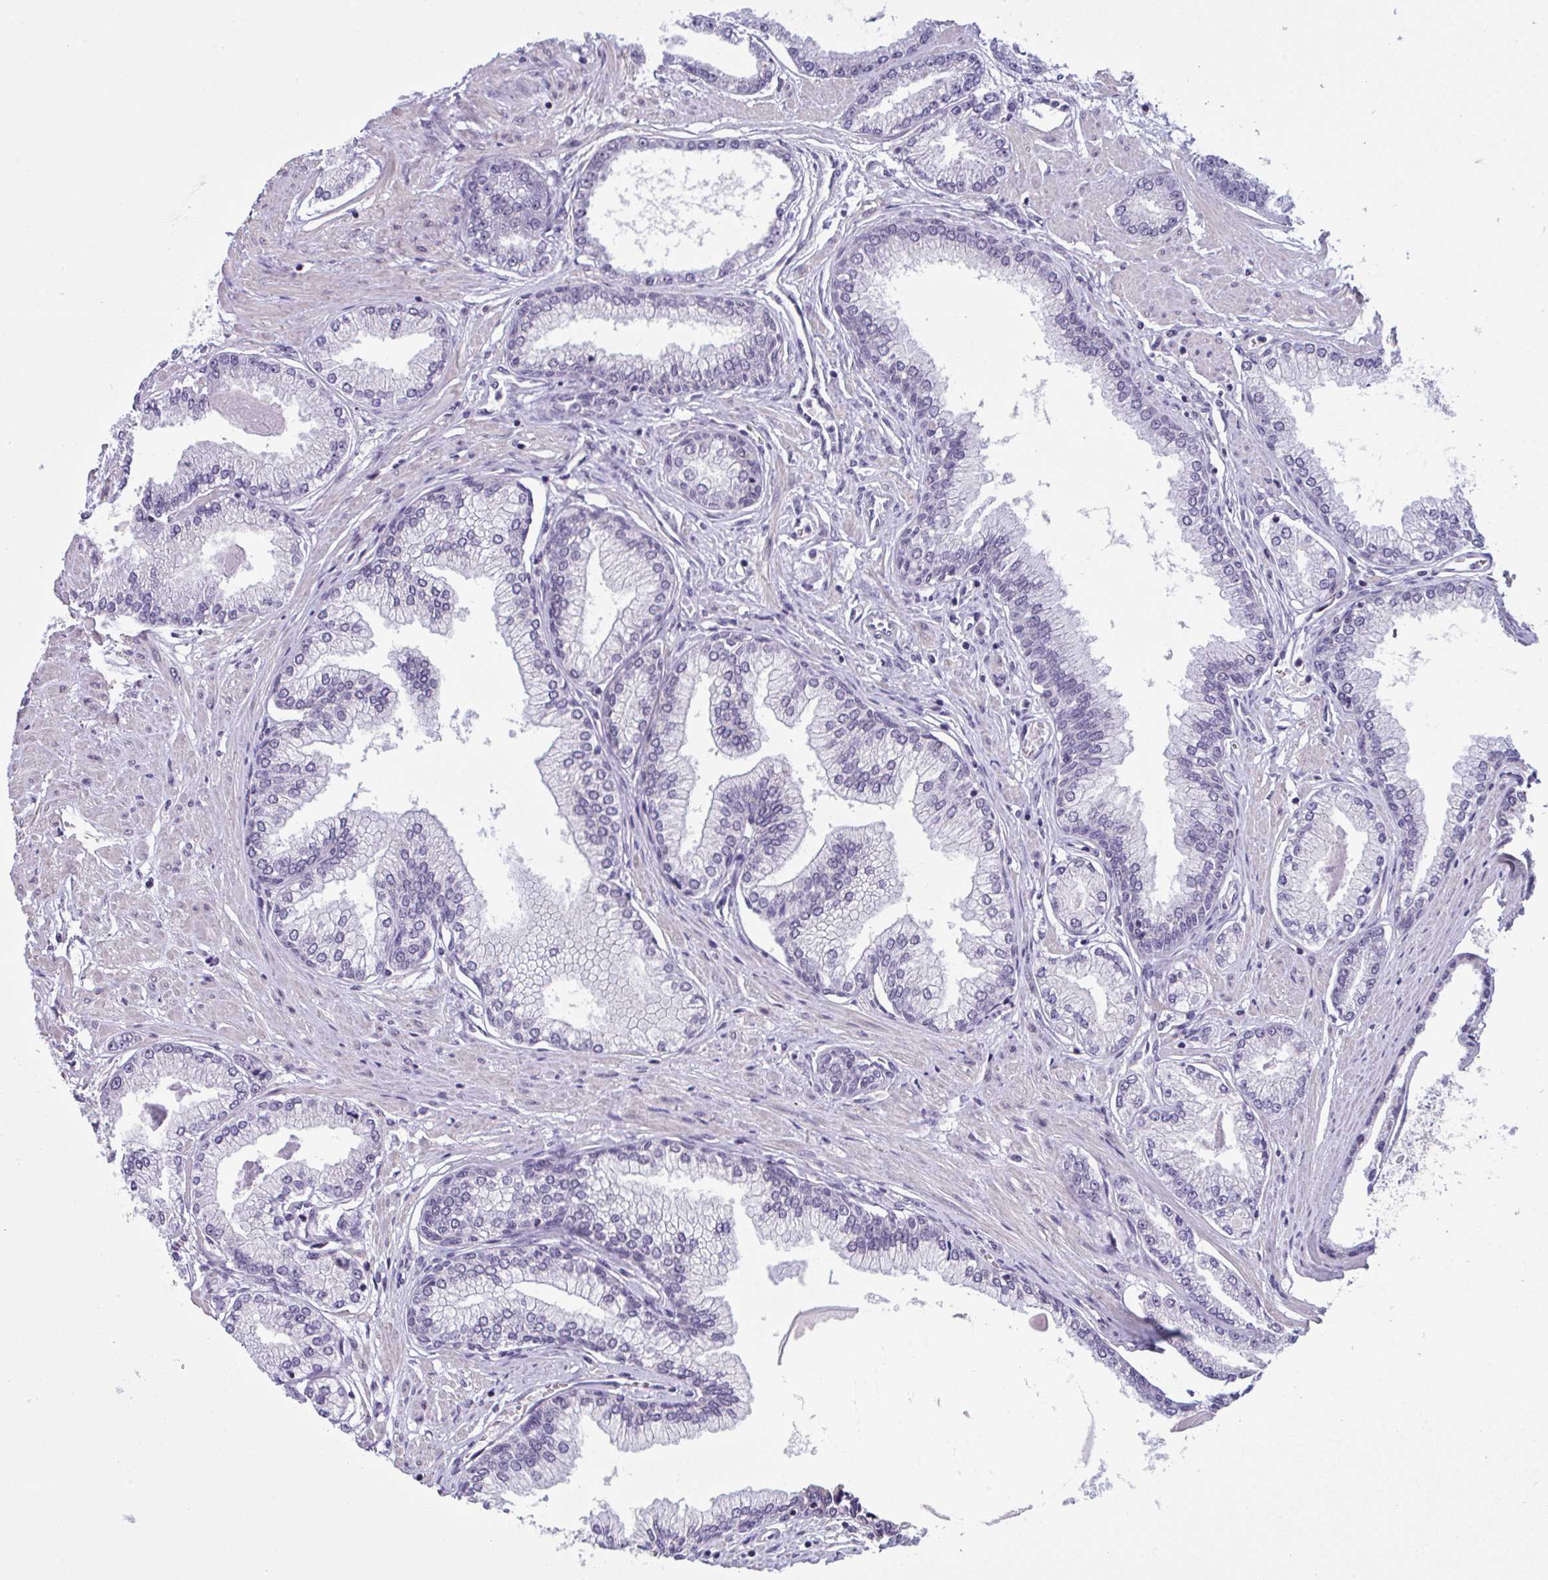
{"staining": {"intensity": "negative", "quantity": "none", "location": "none"}, "tissue": "prostate cancer", "cell_type": "Tumor cells", "image_type": "cancer", "snomed": [{"axis": "morphology", "description": "Adenocarcinoma, Low grade"}, {"axis": "topography", "description": "Prostate"}], "caption": "Photomicrograph shows no significant protein positivity in tumor cells of adenocarcinoma (low-grade) (prostate).", "gene": "ATP6V0D2", "patient": {"sex": "male", "age": 67}}